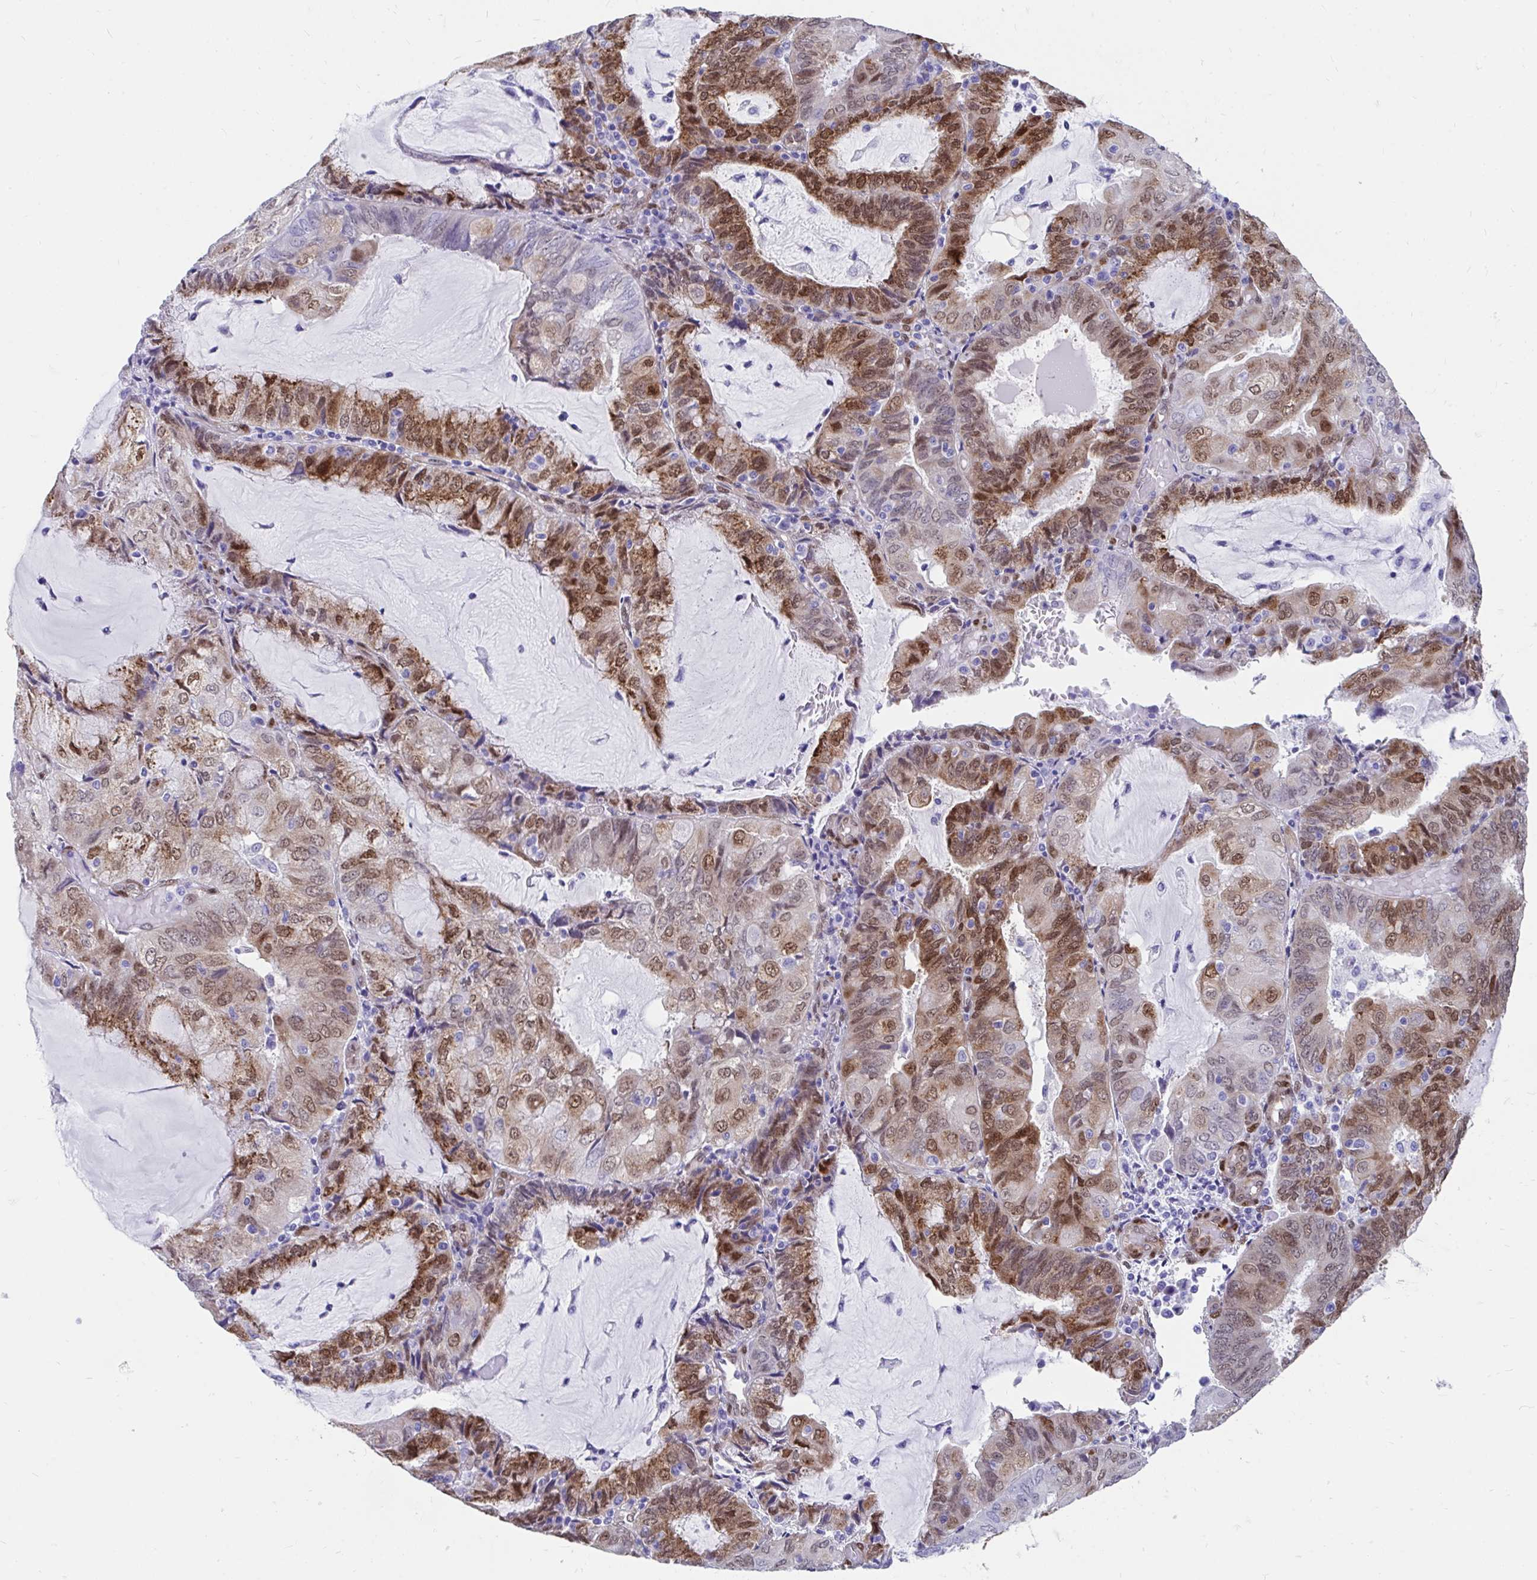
{"staining": {"intensity": "strong", "quantity": "25%-75%", "location": "cytoplasmic/membranous,nuclear"}, "tissue": "endometrial cancer", "cell_type": "Tumor cells", "image_type": "cancer", "snomed": [{"axis": "morphology", "description": "Adenocarcinoma, NOS"}, {"axis": "topography", "description": "Endometrium"}], "caption": "Immunohistochemistry of human endometrial adenocarcinoma displays high levels of strong cytoplasmic/membranous and nuclear positivity in approximately 25%-75% of tumor cells.", "gene": "RBPMS", "patient": {"sex": "female", "age": 81}}